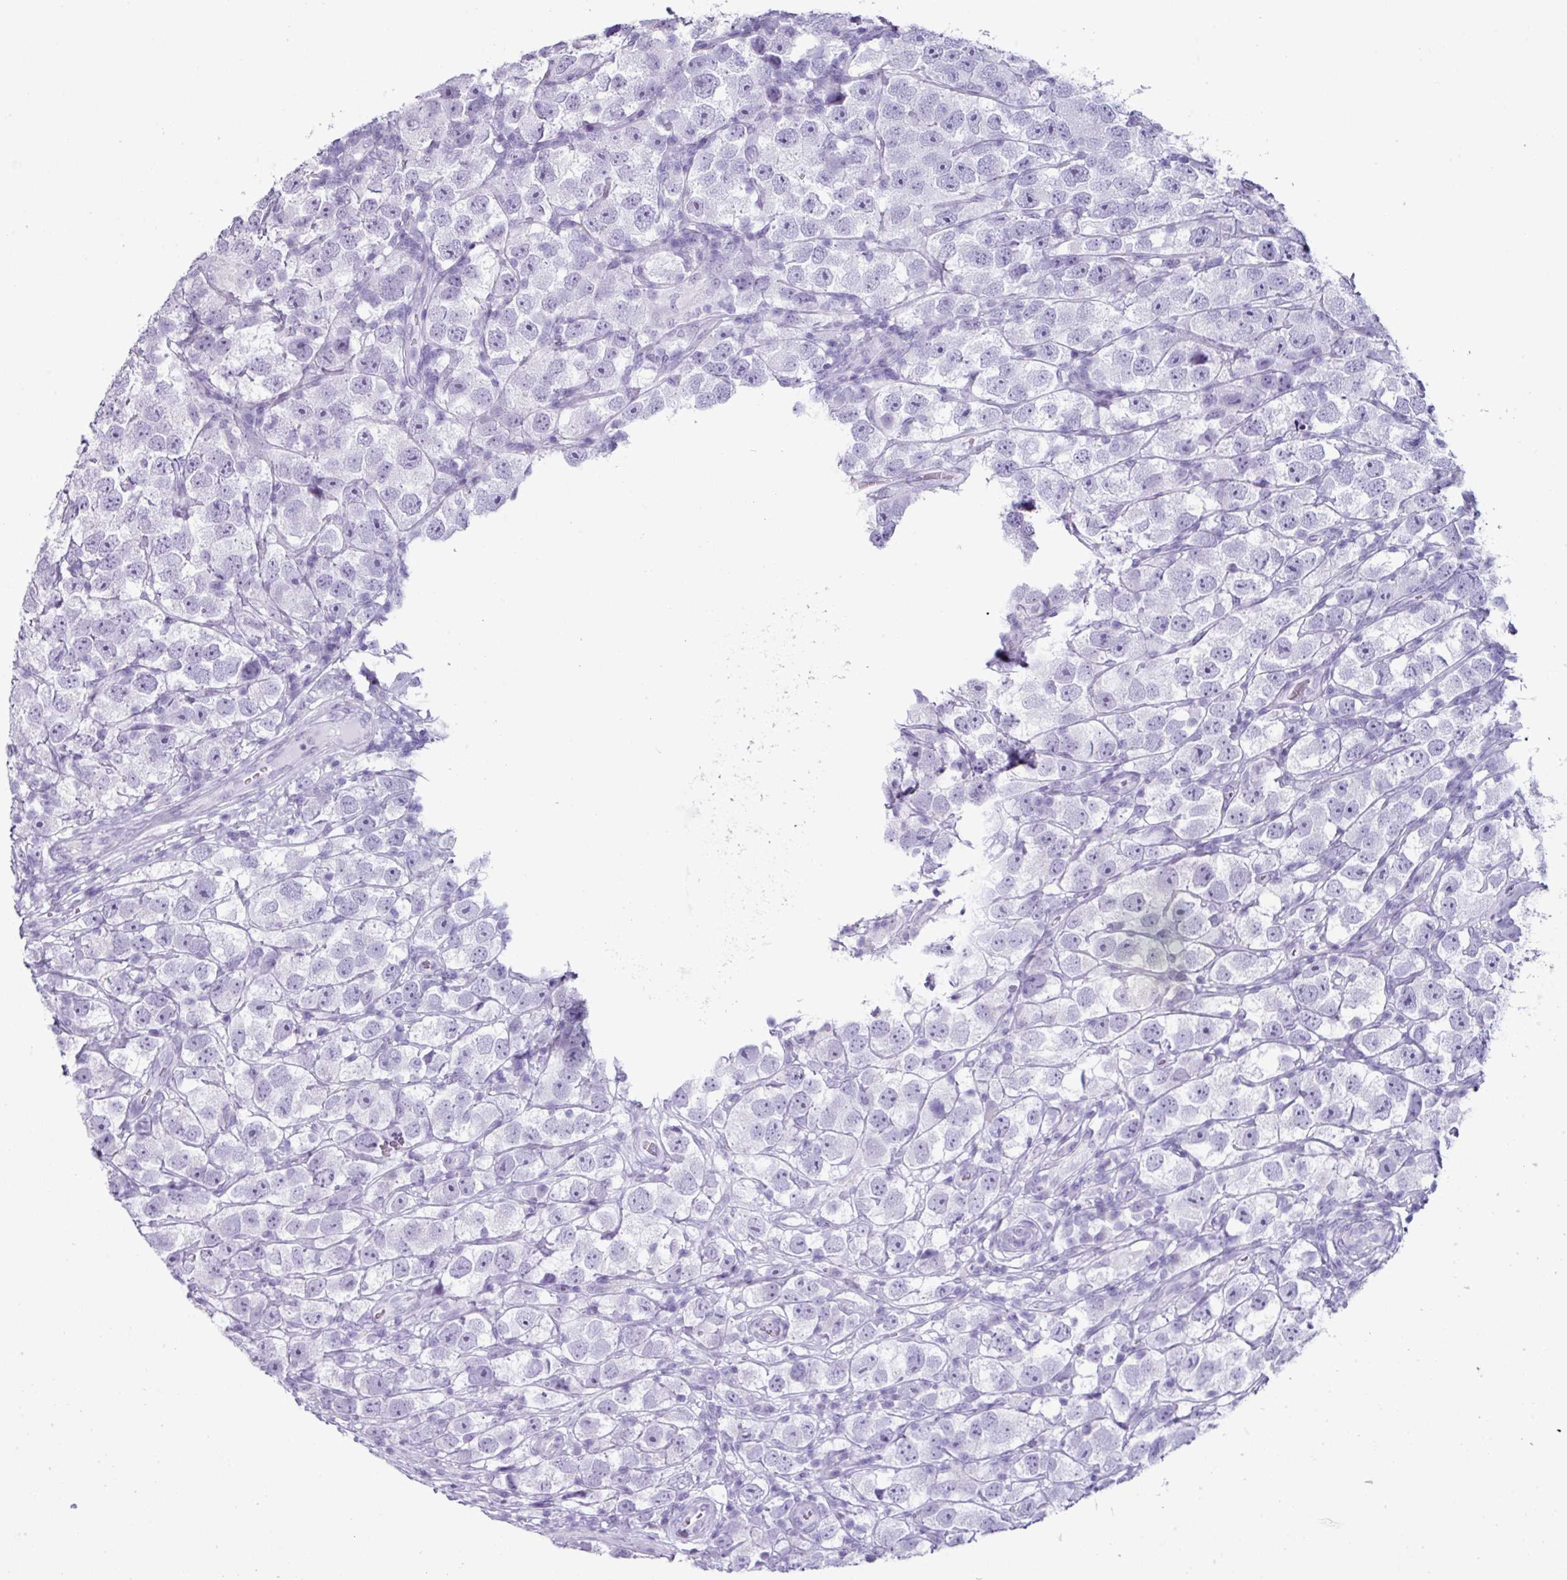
{"staining": {"intensity": "negative", "quantity": "none", "location": "none"}, "tissue": "testis cancer", "cell_type": "Tumor cells", "image_type": "cancer", "snomed": [{"axis": "morphology", "description": "Seminoma, NOS"}, {"axis": "topography", "description": "Testis"}], "caption": "DAB (3,3'-diaminobenzidine) immunohistochemical staining of testis cancer (seminoma) shows no significant positivity in tumor cells.", "gene": "SCT", "patient": {"sex": "male", "age": 26}}